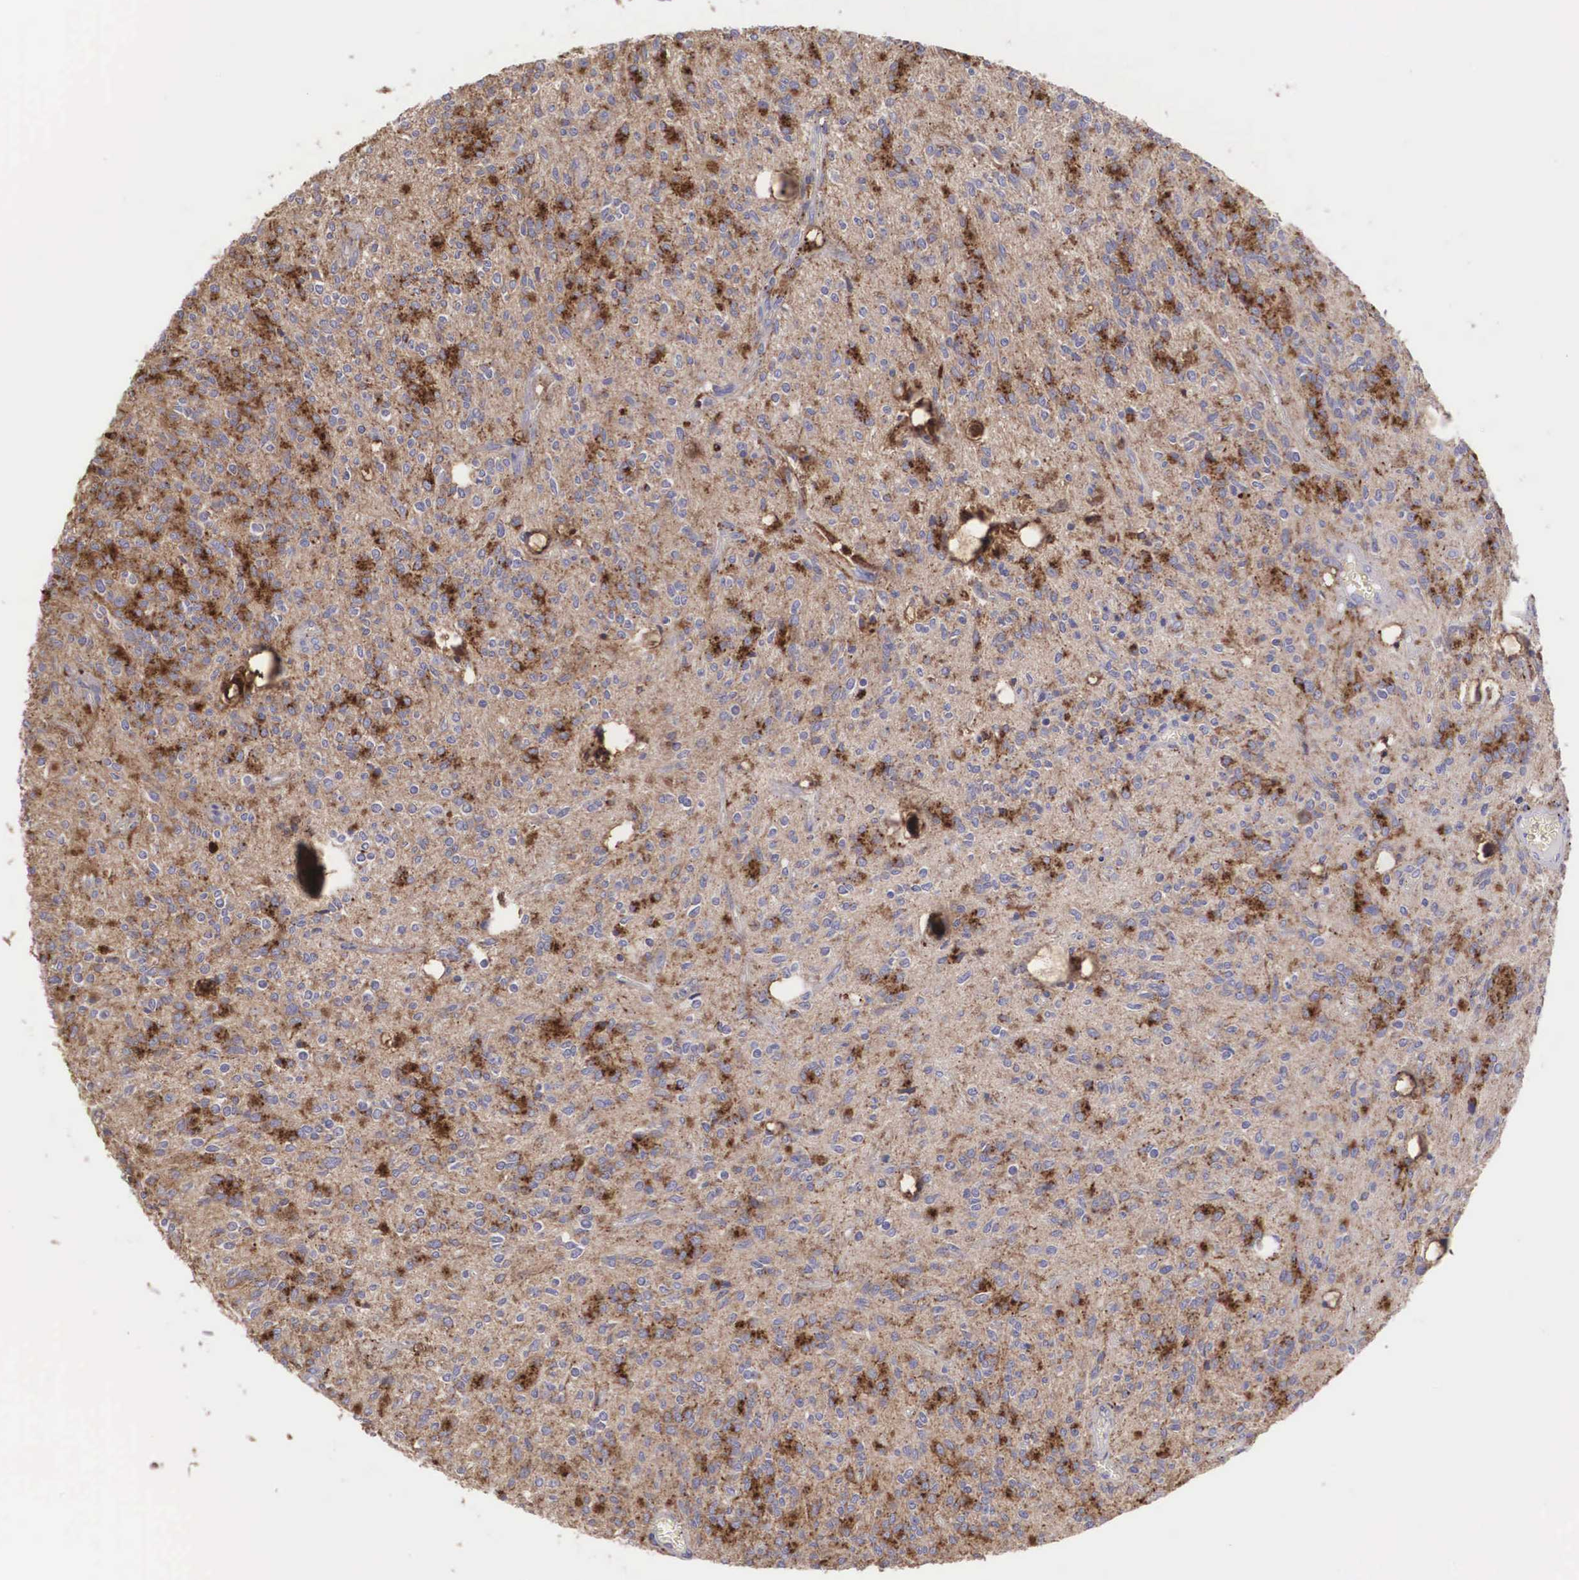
{"staining": {"intensity": "moderate", "quantity": "25%-75%", "location": "cytoplasmic/membranous,nuclear"}, "tissue": "glioma", "cell_type": "Tumor cells", "image_type": "cancer", "snomed": [{"axis": "morphology", "description": "Glioma, malignant, Low grade"}, {"axis": "topography", "description": "Brain"}], "caption": "An immunohistochemistry (IHC) image of tumor tissue is shown. Protein staining in brown highlights moderate cytoplasmic/membranous and nuclear positivity in glioma within tumor cells. (DAB = brown stain, brightfield microscopy at high magnification).", "gene": "CLU", "patient": {"sex": "female", "age": 15}}